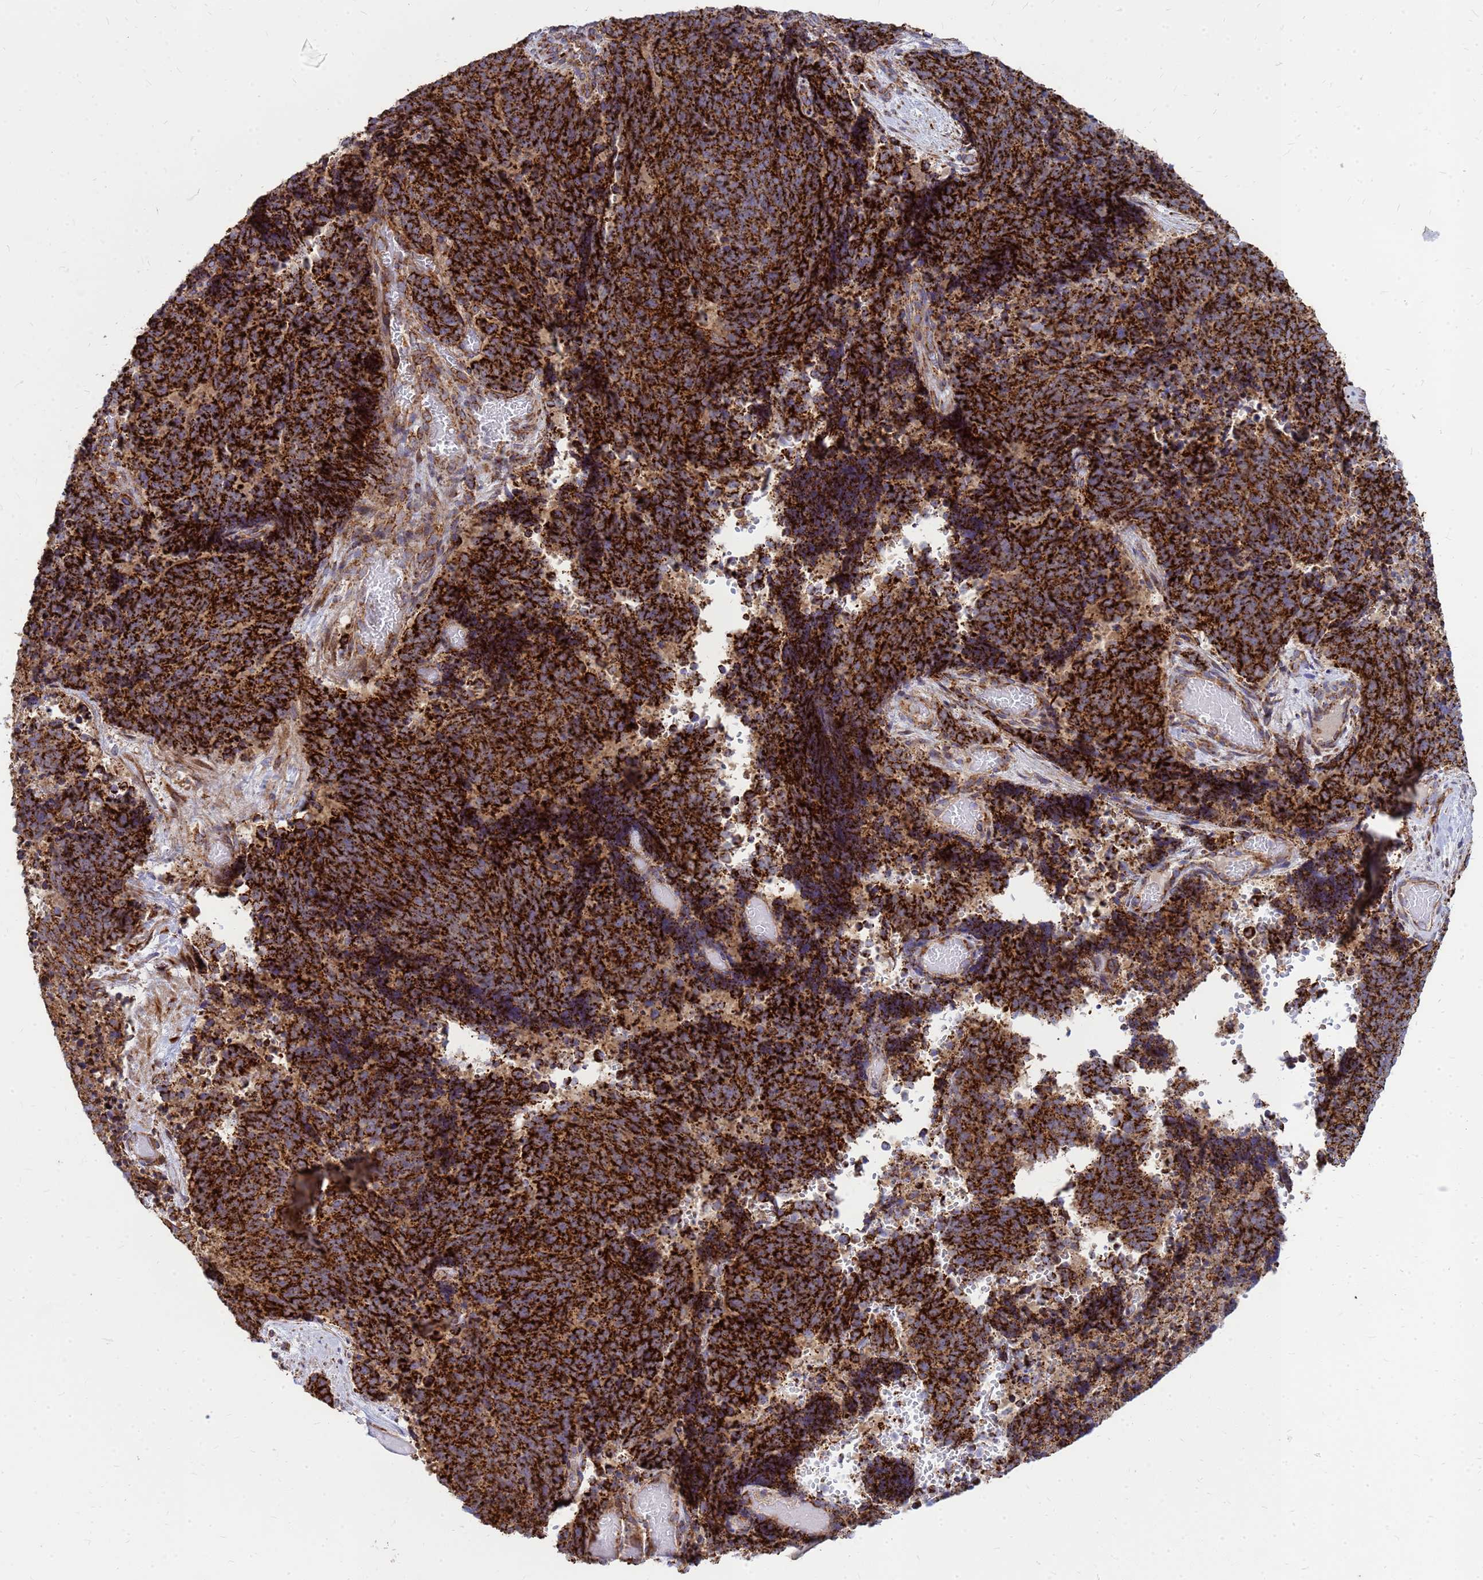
{"staining": {"intensity": "strong", "quantity": ">75%", "location": "cytoplasmic/membranous"}, "tissue": "cervical cancer", "cell_type": "Tumor cells", "image_type": "cancer", "snomed": [{"axis": "morphology", "description": "Squamous cell carcinoma, NOS"}, {"axis": "topography", "description": "Cervix"}], "caption": "Protein expression analysis of squamous cell carcinoma (cervical) exhibits strong cytoplasmic/membranous expression in approximately >75% of tumor cells. (Brightfield microscopy of DAB IHC at high magnification).", "gene": "FSTL4", "patient": {"sex": "female", "age": 29}}